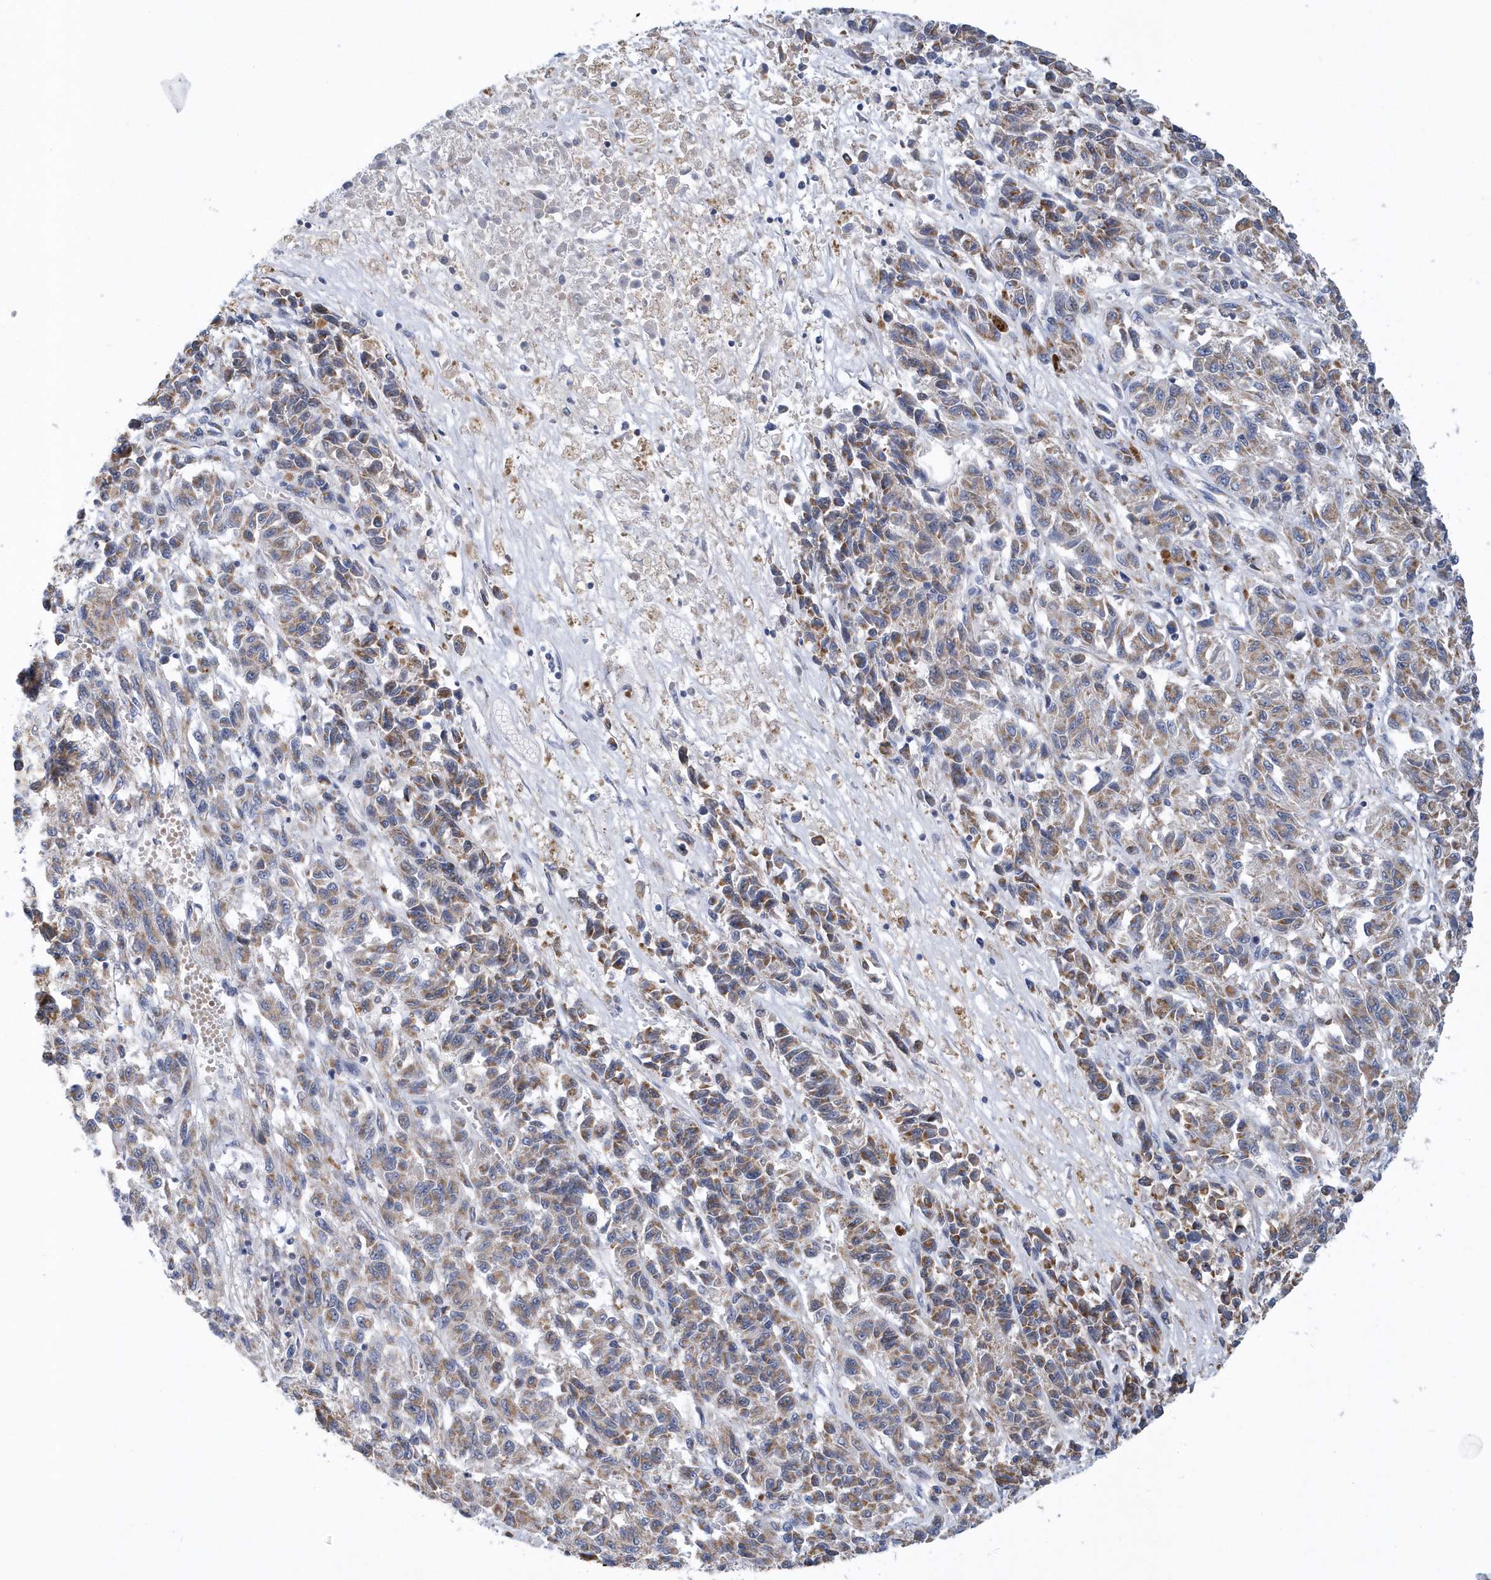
{"staining": {"intensity": "moderate", "quantity": "25%-75%", "location": "cytoplasmic/membranous"}, "tissue": "melanoma", "cell_type": "Tumor cells", "image_type": "cancer", "snomed": [{"axis": "morphology", "description": "Malignant melanoma, Metastatic site"}, {"axis": "topography", "description": "Lung"}], "caption": "A histopathology image showing moderate cytoplasmic/membranous staining in approximately 25%-75% of tumor cells in melanoma, as visualized by brown immunohistochemical staining.", "gene": "VWA5B2", "patient": {"sex": "male", "age": 64}}